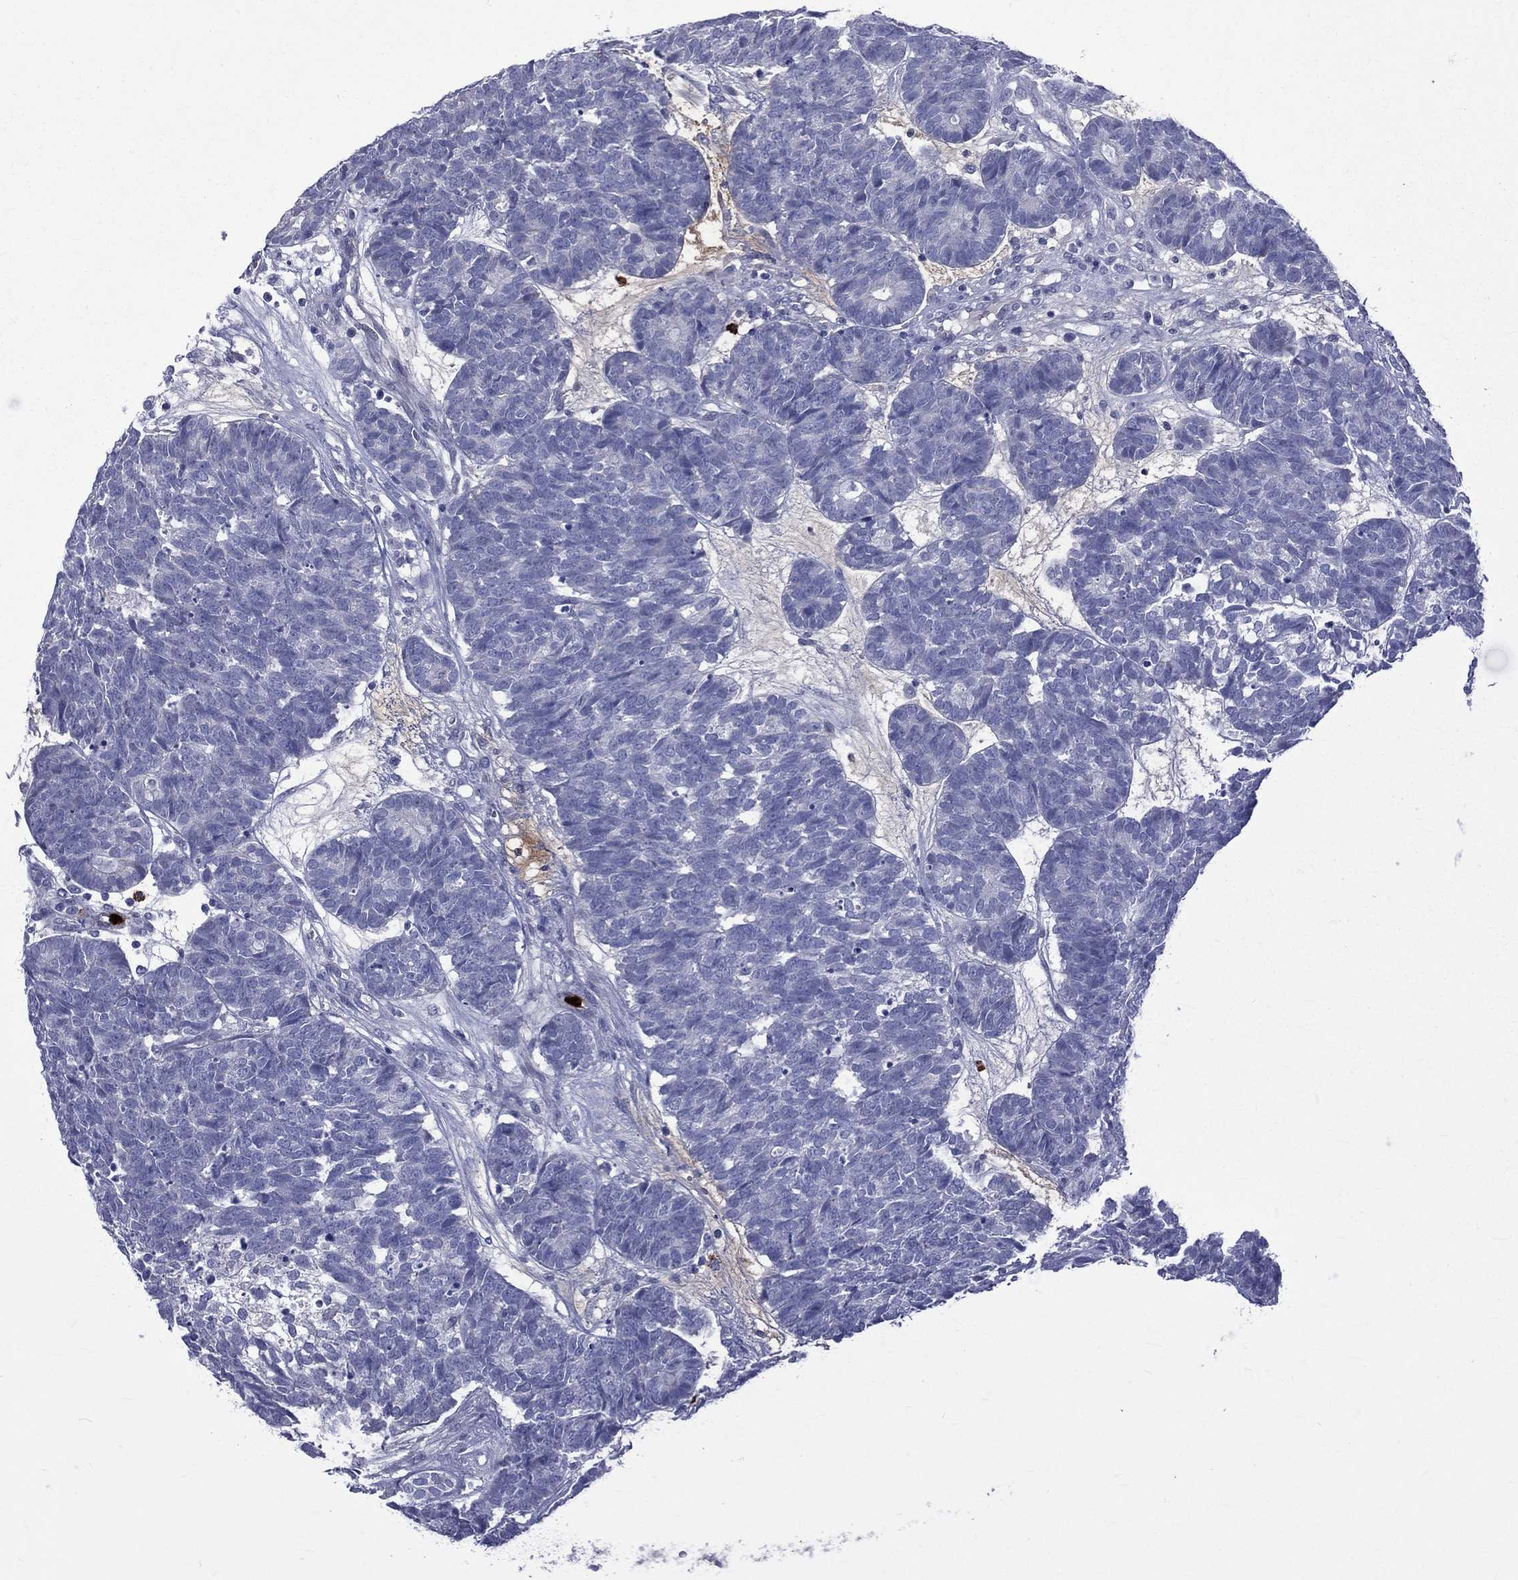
{"staining": {"intensity": "negative", "quantity": "none", "location": "none"}, "tissue": "head and neck cancer", "cell_type": "Tumor cells", "image_type": "cancer", "snomed": [{"axis": "morphology", "description": "Adenocarcinoma, NOS"}, {"axis": "topography", "description": "Head-Neck"}], "caption": "Human head and neck adenocarcinoma stained for a protein using immunohistochemistry demonstrates no positivity in tumor cells.", "gene": "ELANE", "patient": {"sex": "female", "age": 81}}